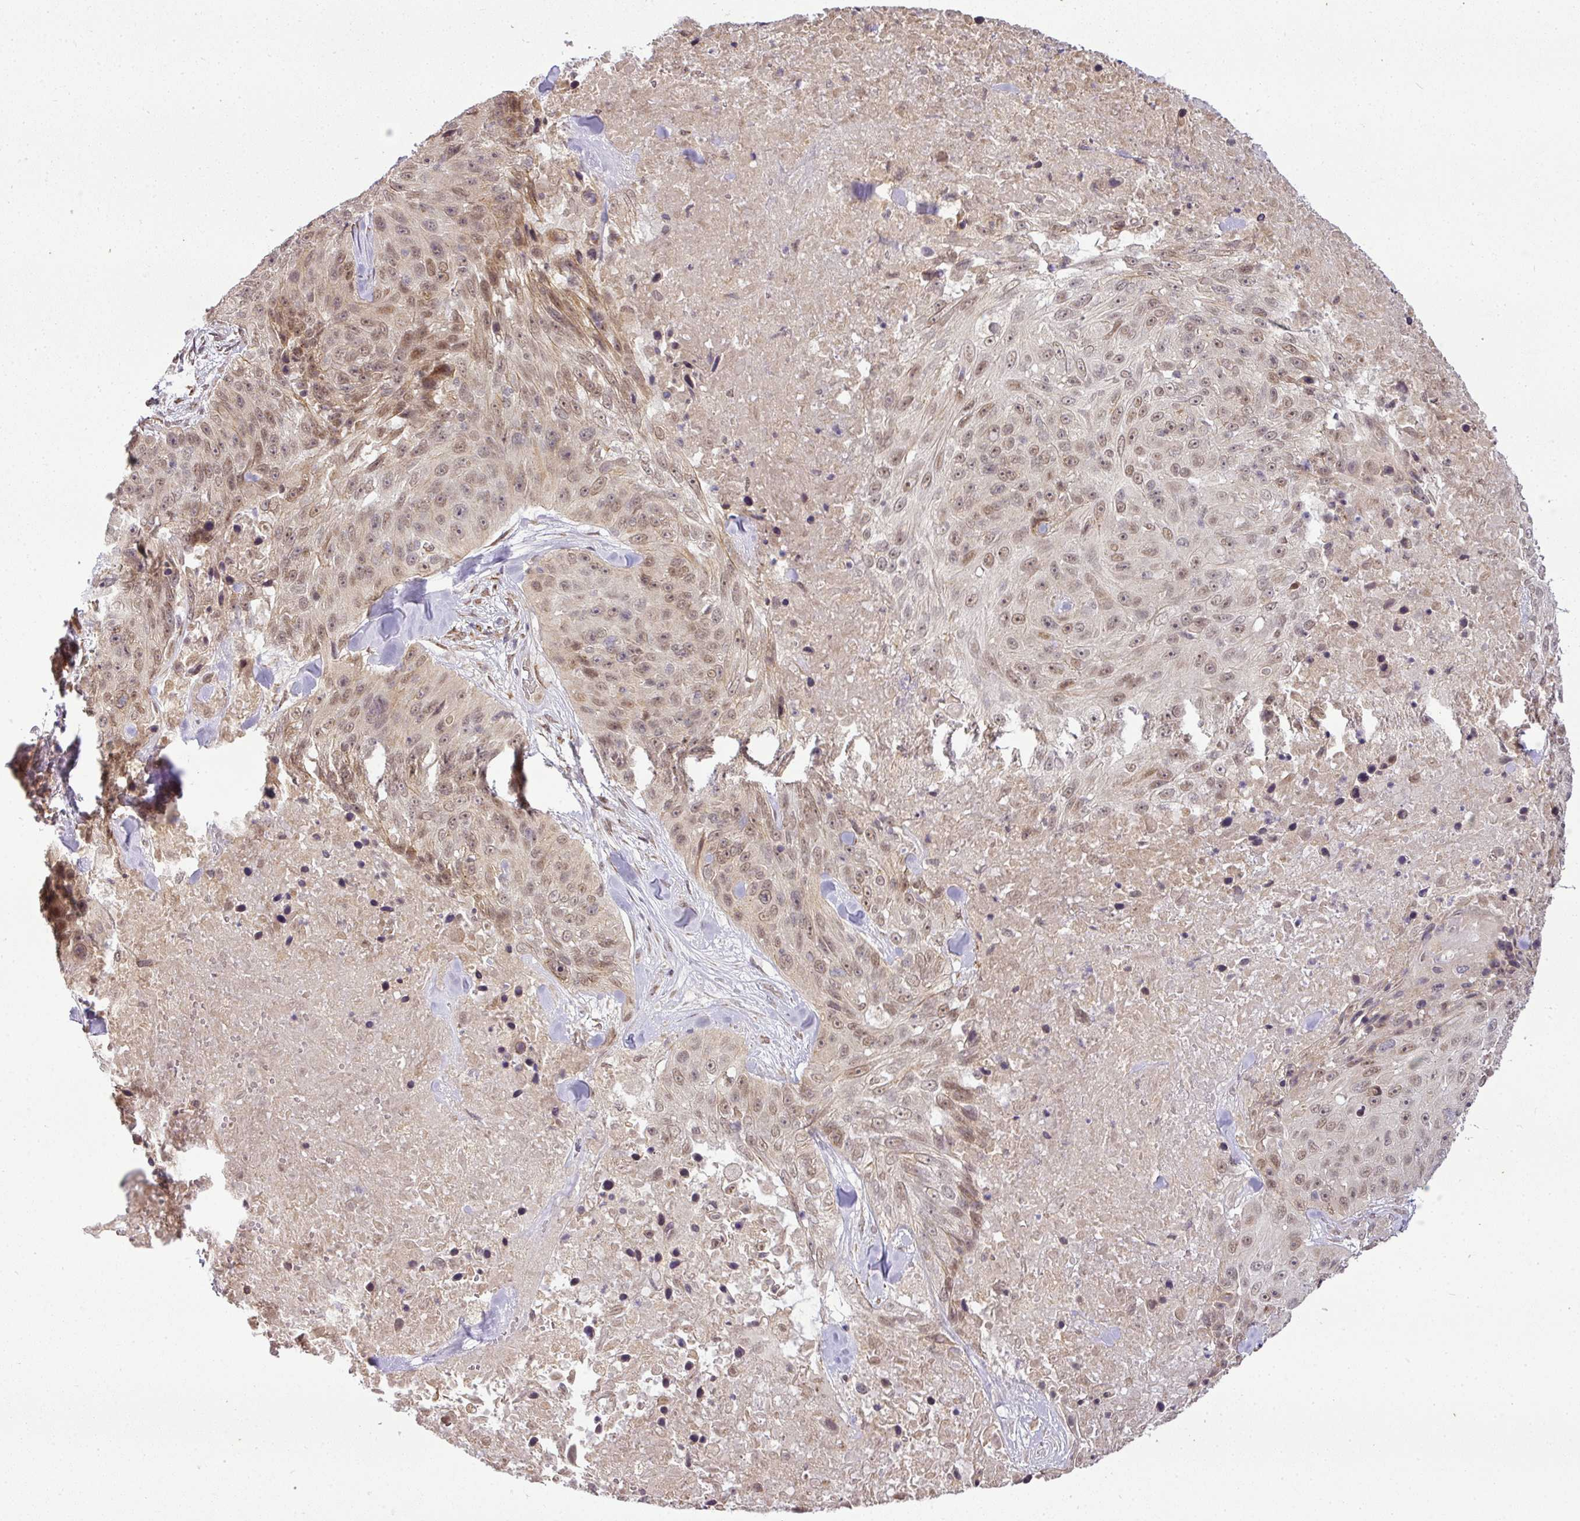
{"staining": {"intensity": "moderate", "quantity": ">75%", "location": "nuclear"}, "tissue": "skin cancer", "cell_type": "Tumor cells", "image_type": "cancer", "snomed": [{"axis": "morphology", "description": "Squamous cell carcinoma, NOS"}, {"axis": "topography", "description": "Skin"}], "caption": "Immunohistochemical staining of skin cancer shows moderate nuclear protein expression in approximately >75% of tumor cells.", "gene": "C1orf226", "patient": {"sex": "female", "age": 87}}